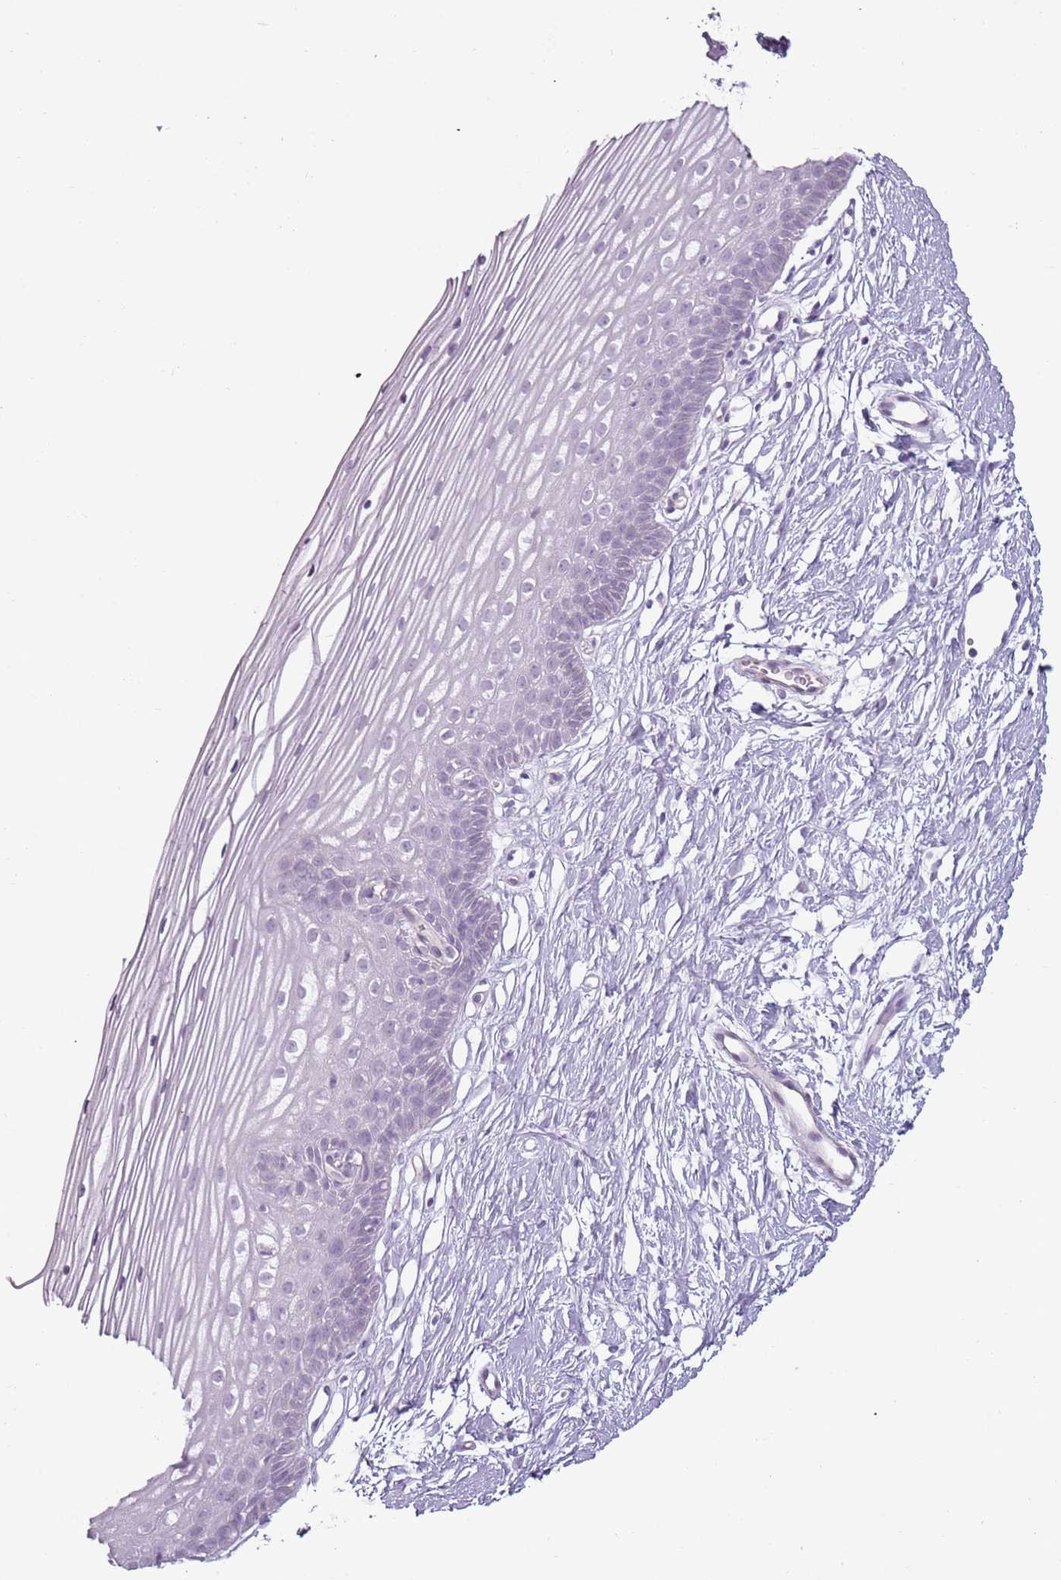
{"staining": {"intensity": "negative", "quantity": "none", "location": "none"}, "tissue": "cervix", "cell_type": "Glandular cells", "image_type": "normal", "snomed": [{"axis": "morphology", "description": "Normal tissue, NOS"}, {"axis": "topography", "description": "Cervix"}], "caption": "Immunohistochemistry micrograph of unremarkable cervix stained for a protein (brown), which exhibits no expression in glandular cells.", "gene": "RFX2", "patient": {"sex": "female", "age": 40}}